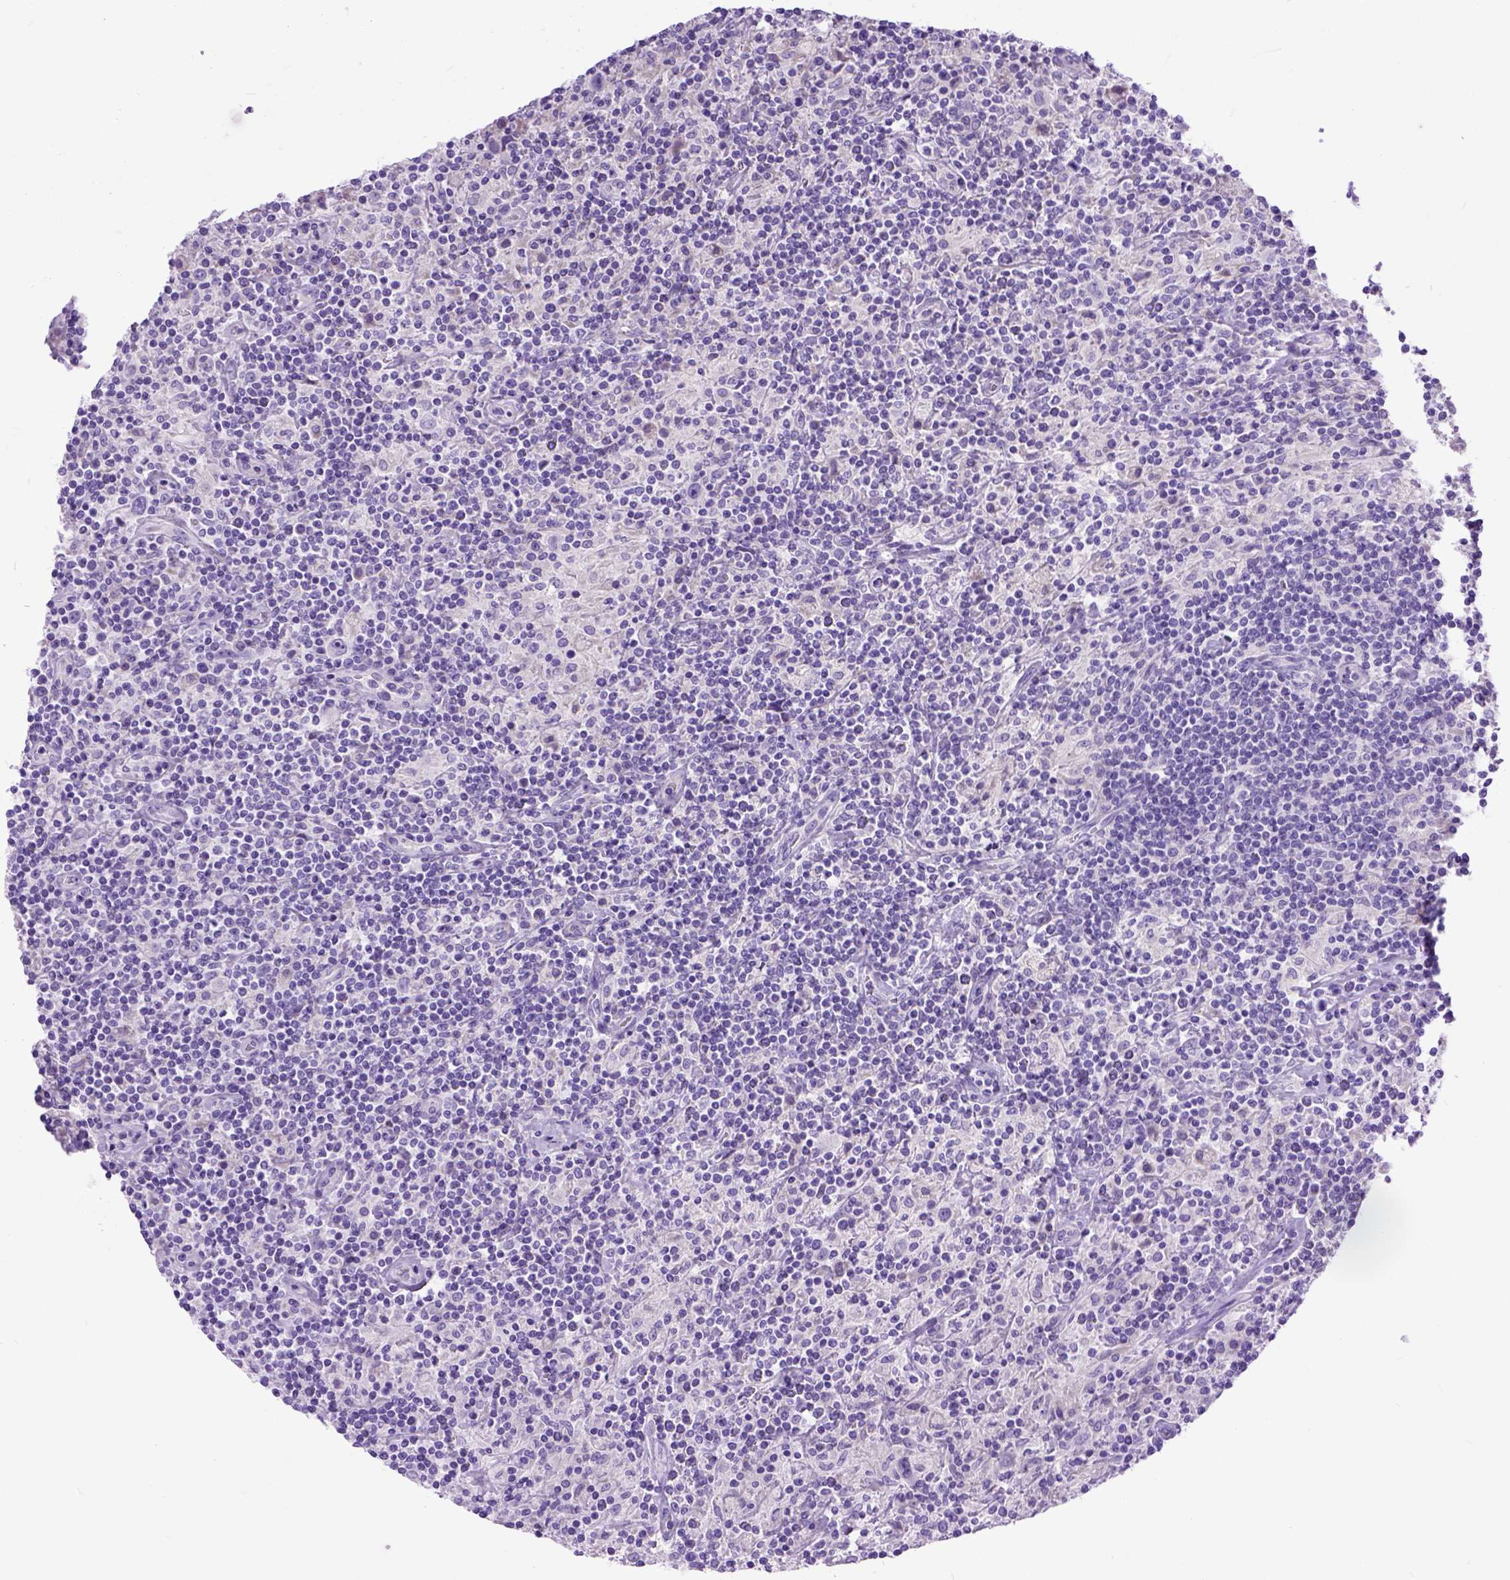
{"staining": {"intensity": "negative", "quantity": "none", "location": "none"}, "tissue": "lymphoma", "cell_type": "Tumor cells", "image_type": "cancer", "snomed": [{"axis": "morphology", "description": "Hodgkin's disease, NOS"}, {"axis": "topography", "description": "Lymph node"}], "caption": "The micrograph reveals no significant positivity in tumor cells of lymphoma.", "gene": "ODAD3", "patient": {"sex": "male", "age": 70}}